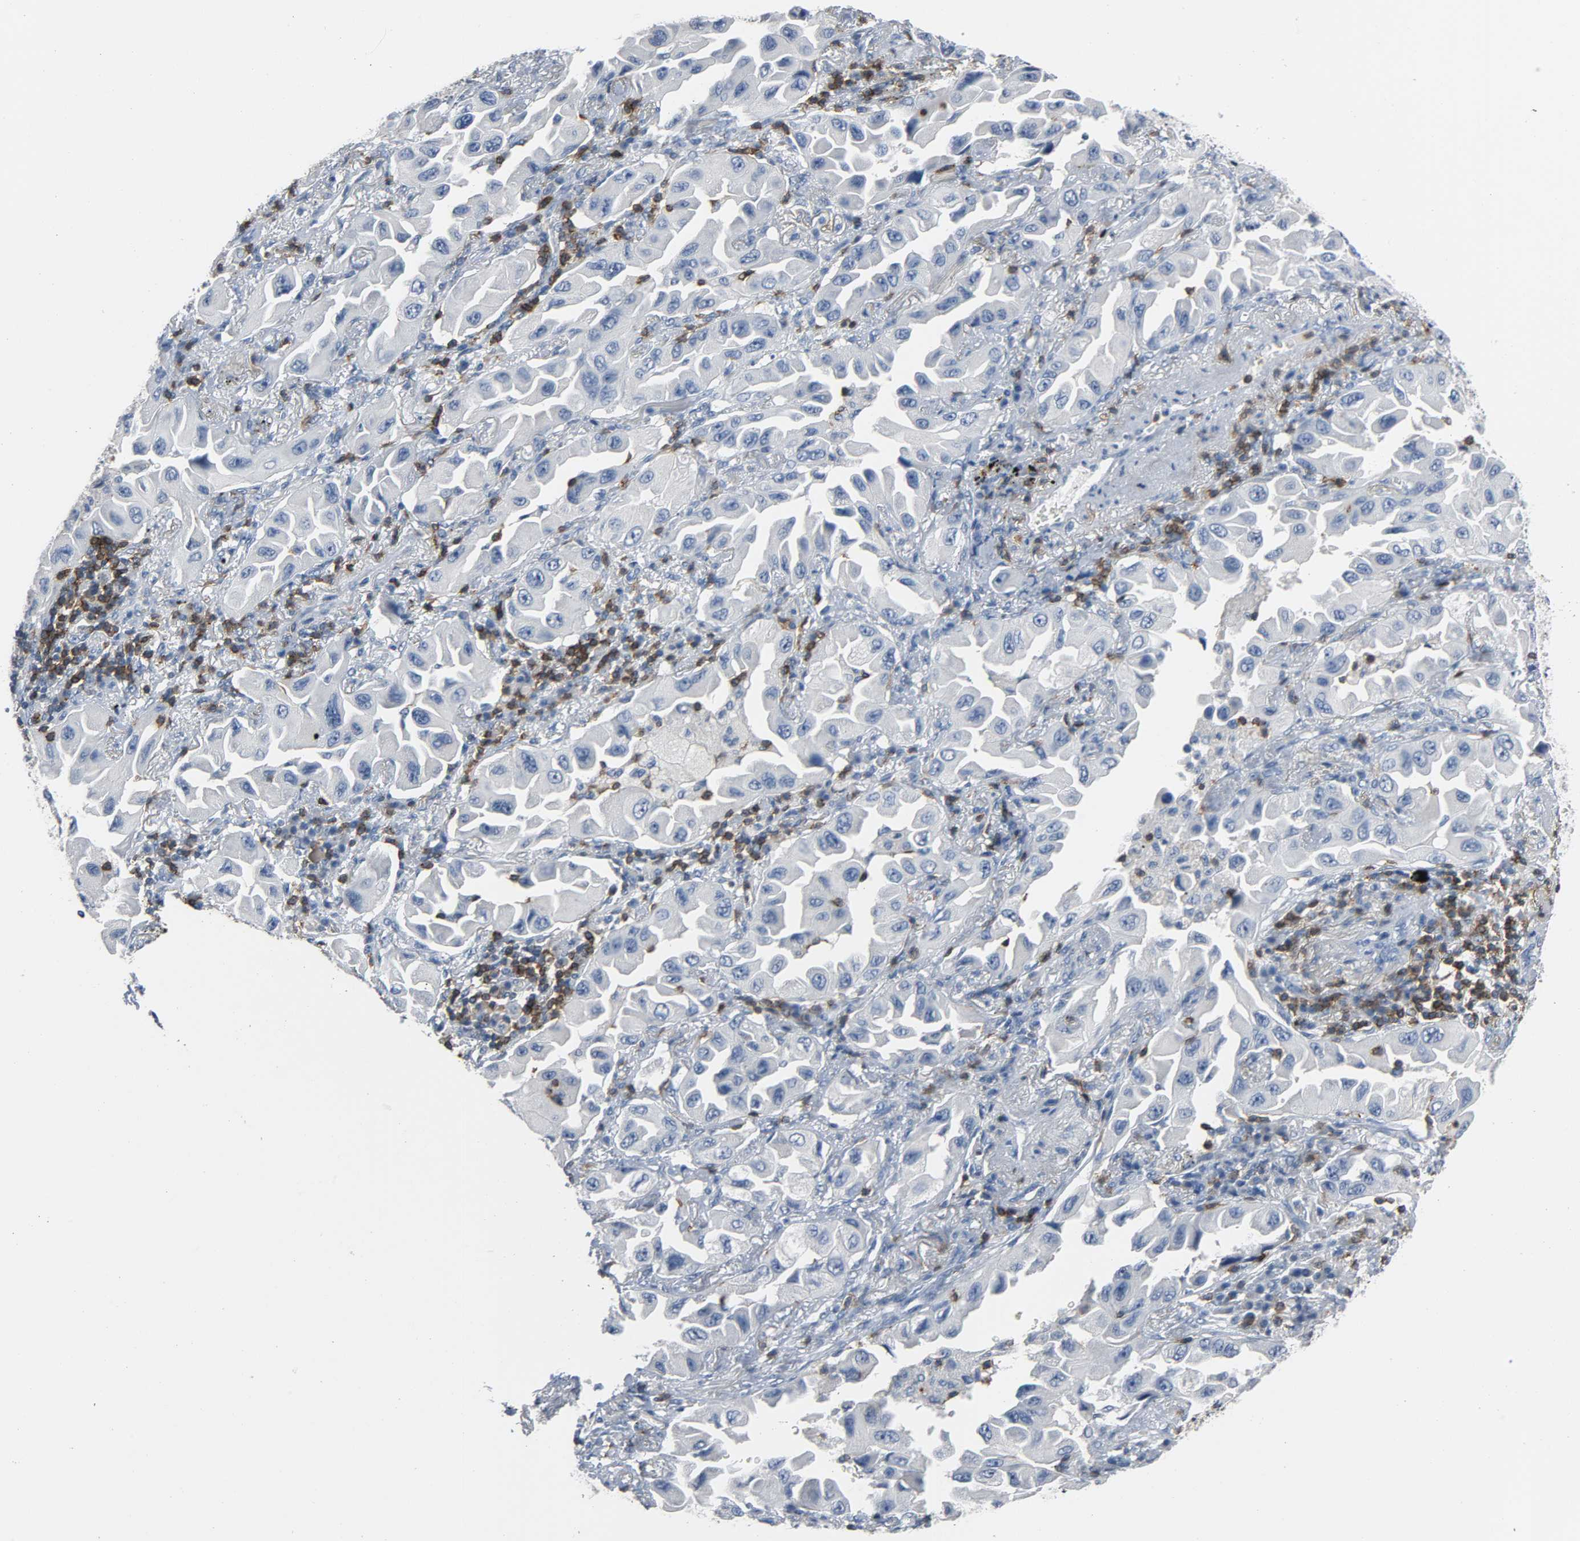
{"staining": {"intensity": "negative", "quantity": "none", "location": "none"}, "tissue": "lung cancer", "cell_type": "Tumor cells", "image_type": "cancer", "snomed": [{"axis": "morphology", "description": "Adenocarcinoma, NOS"}, {"axis": "topography", "description": "Lung"}], "caption": "Adenocarcinoma (lung) was stained to show a protein in brown. There is no significant staining in tumor cells. (Stains: DAB immunohistochemistry with hematoxylin counter stain, Microscopy: brightfield microscopy at high magnification).", "gene": "LCK", "patient": {"sex": "female", "age": 65}}